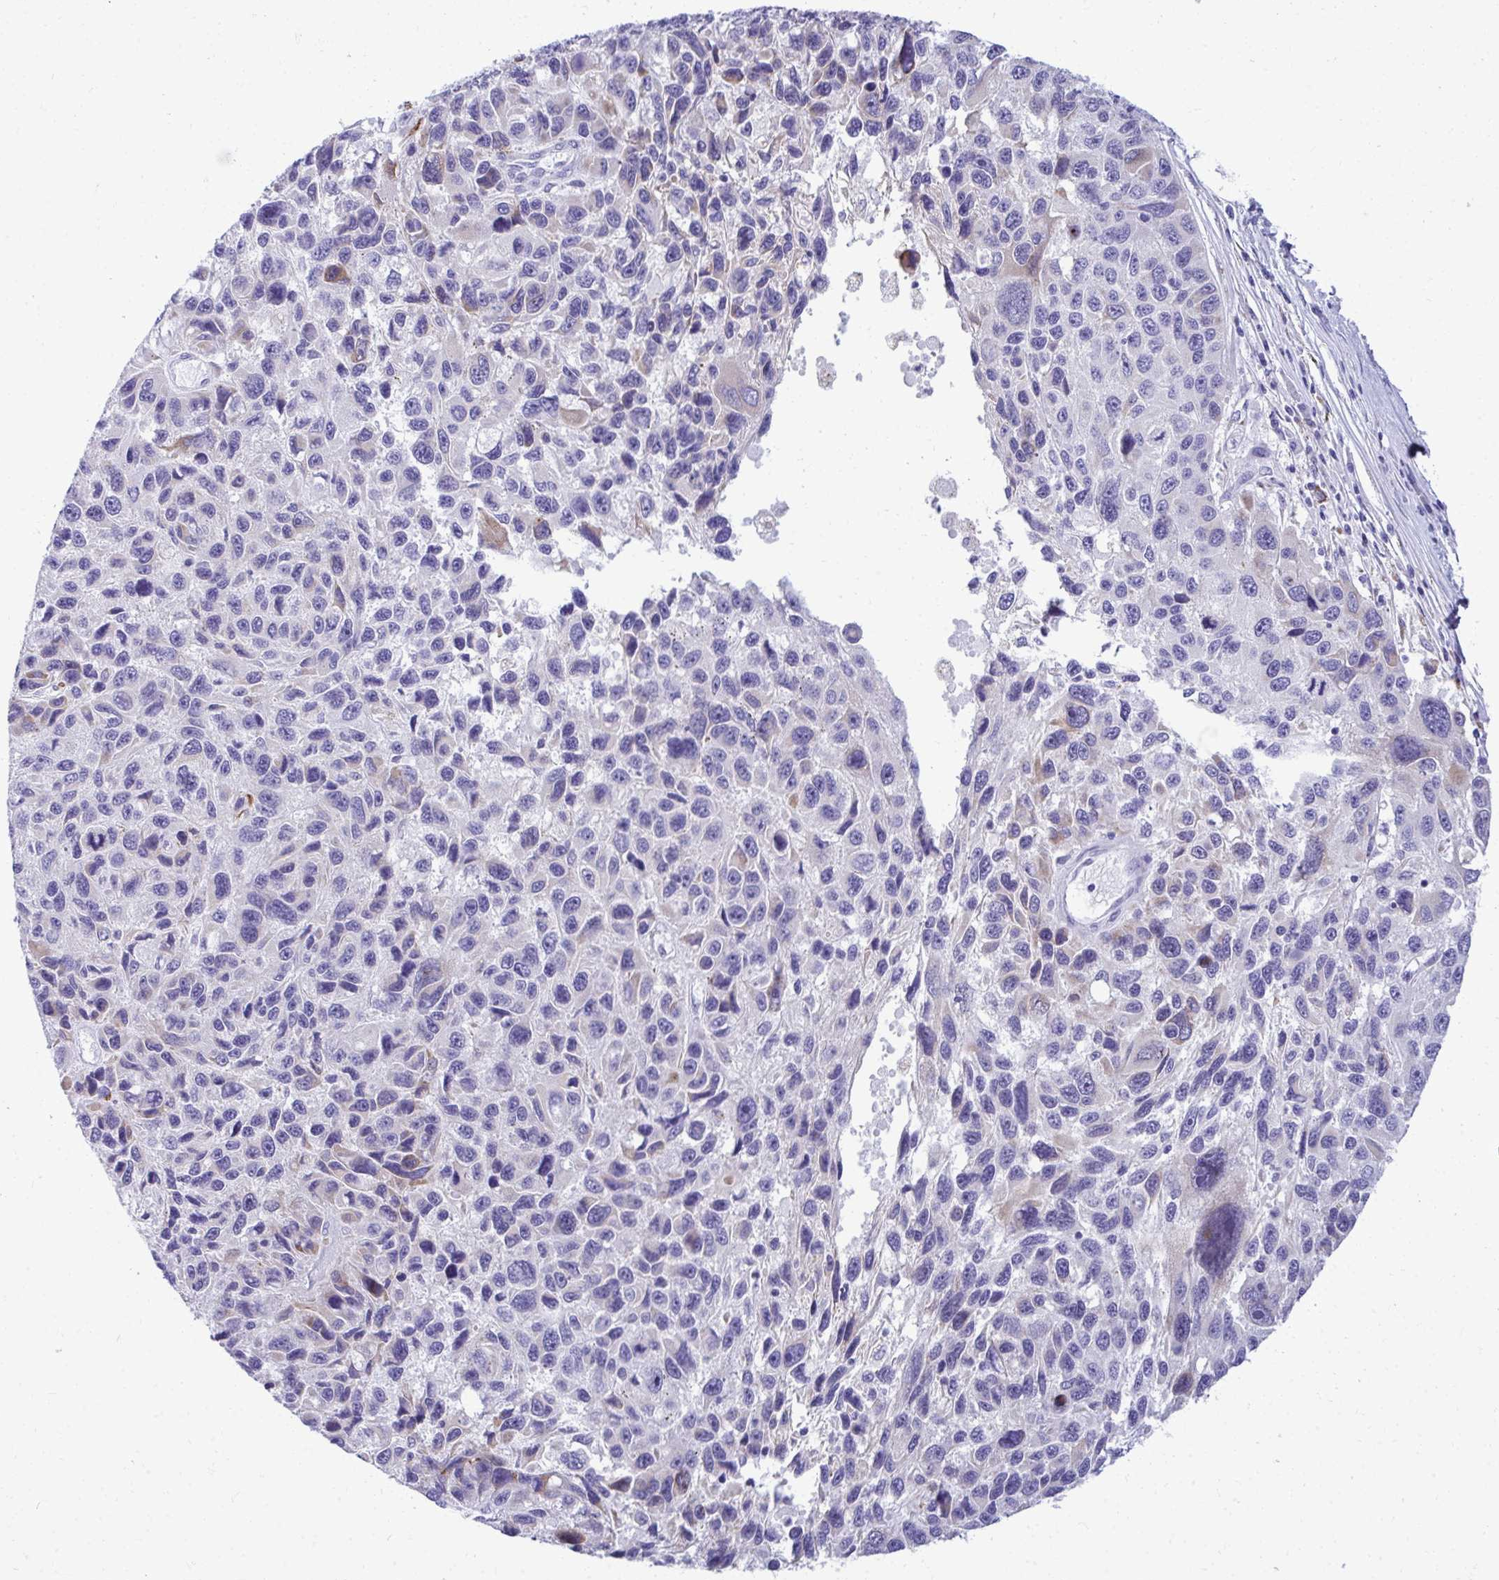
{"staining": {"intensity": "negative", "quantity": "none", "location": "none"}, "tissue": "melanoma", "cell_type": "Tumor cells", "image_type": "cancer", "snomed": [{"axis": "morphology", "description": "Malignant melanoma, NOS"}, {"axis": "topography", "description": "Skin"}], "caption": "Tumor cells are negative for protein expression in human melanoma. (DAB (3,3'-diaminobenzidine) immunohistochemistry (IHC) with hematoxylin counter stain).", "gene": "AIG1", "patient": {"sex": "male", "age": 53}}